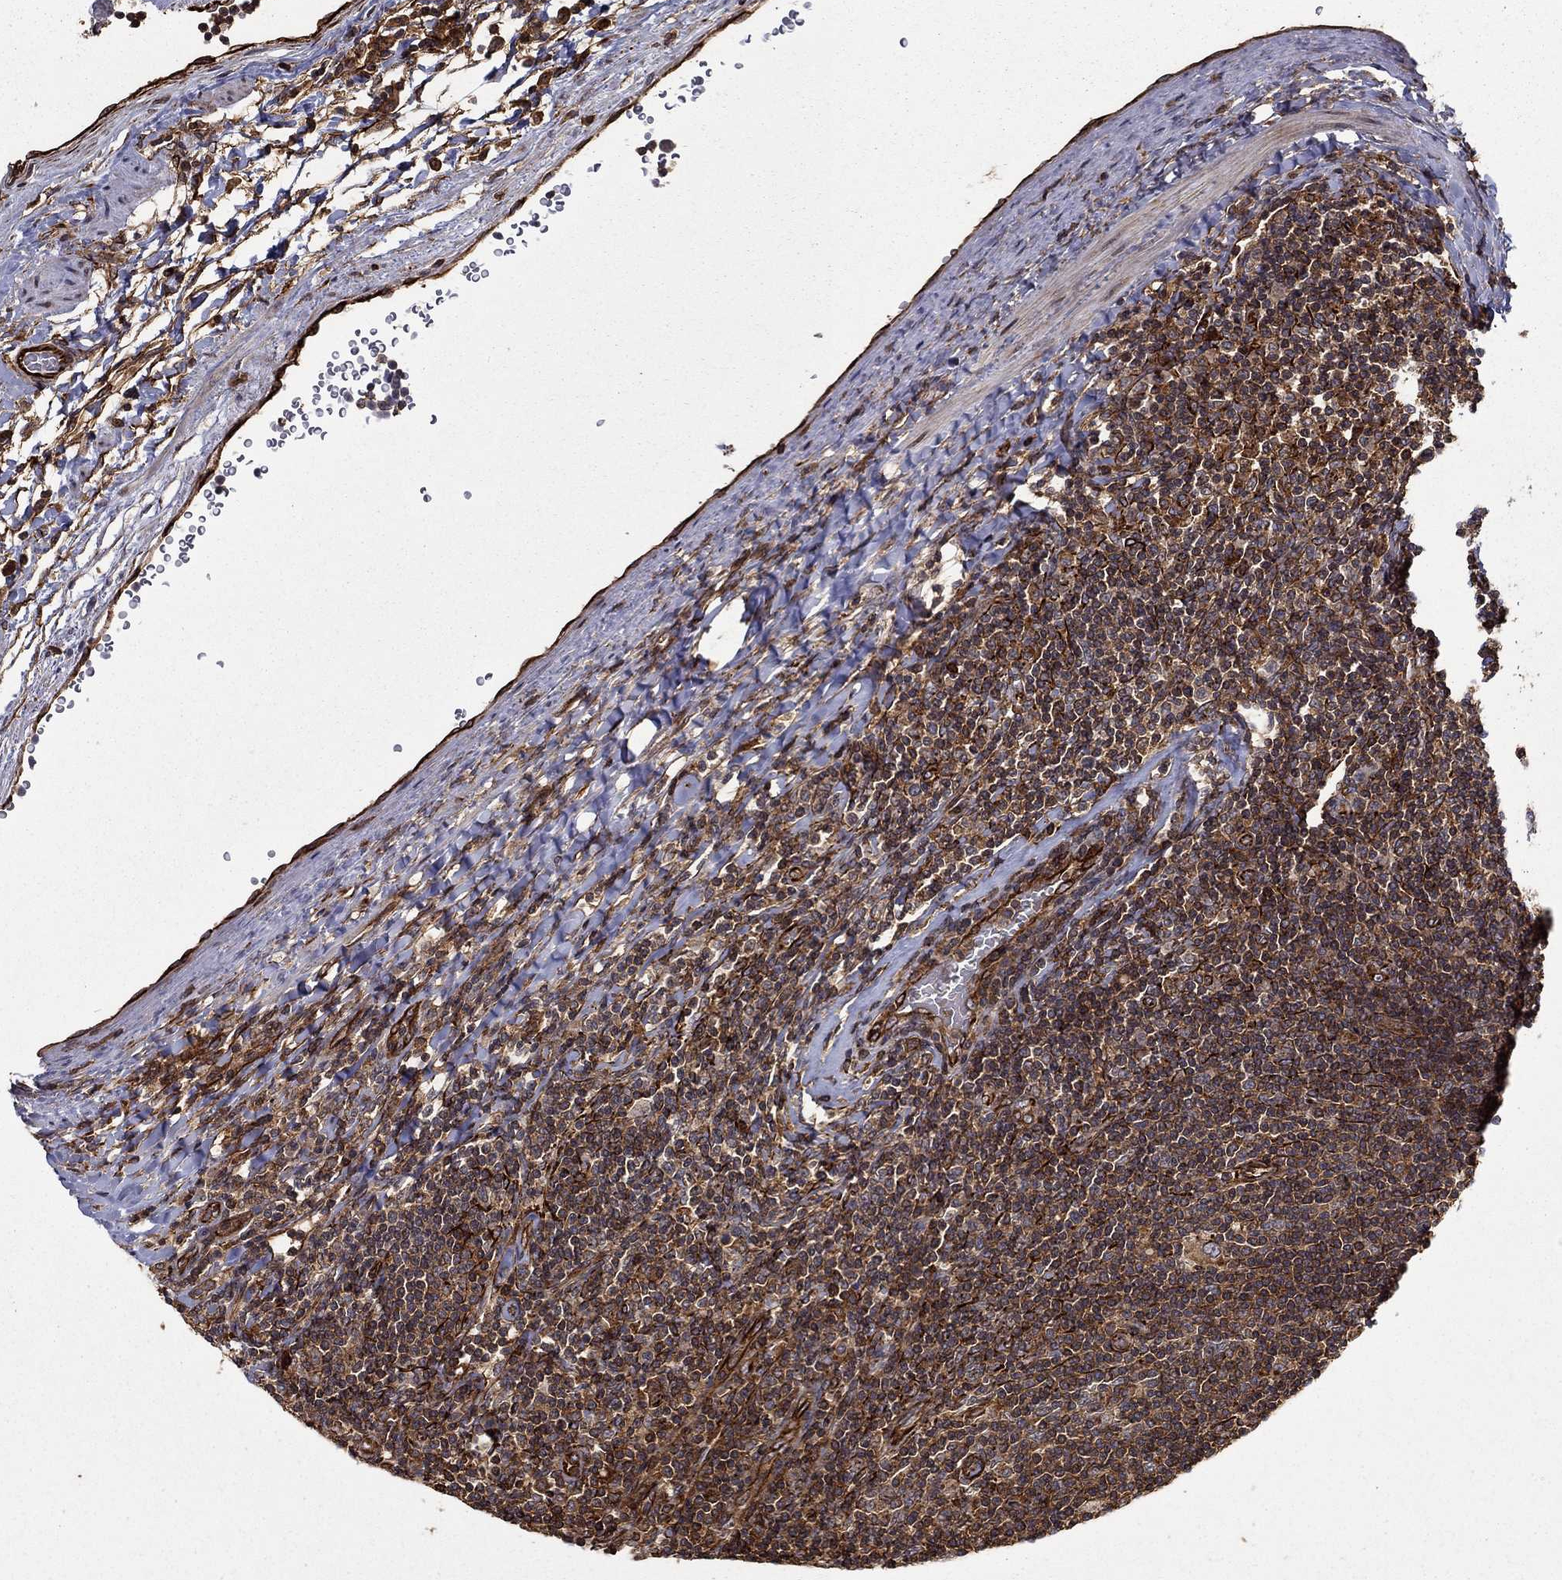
{"staining": {"intensity": "moderate", "quantity": ">75%", "location": "cytoplasmic/membranous"}, "tissue": "lymphoma", "cell_type": "Tumor cells", "image_type": "cancer", "snomed": [{"axis": "morphology", "description": "Hodgkin's disease, NOS"}, {"axis": "topography", "description": "Lymph node"}], "caption": "DAB (3,3'-diaminobenzidine) immunohistochemical staining of Hodgkin's disease exhibits moderate cytoplasmic/membranous protein staining in about >75% of tumor cells.", "gene": "ADM", "patient": {"sex": "male", "age": 40}}